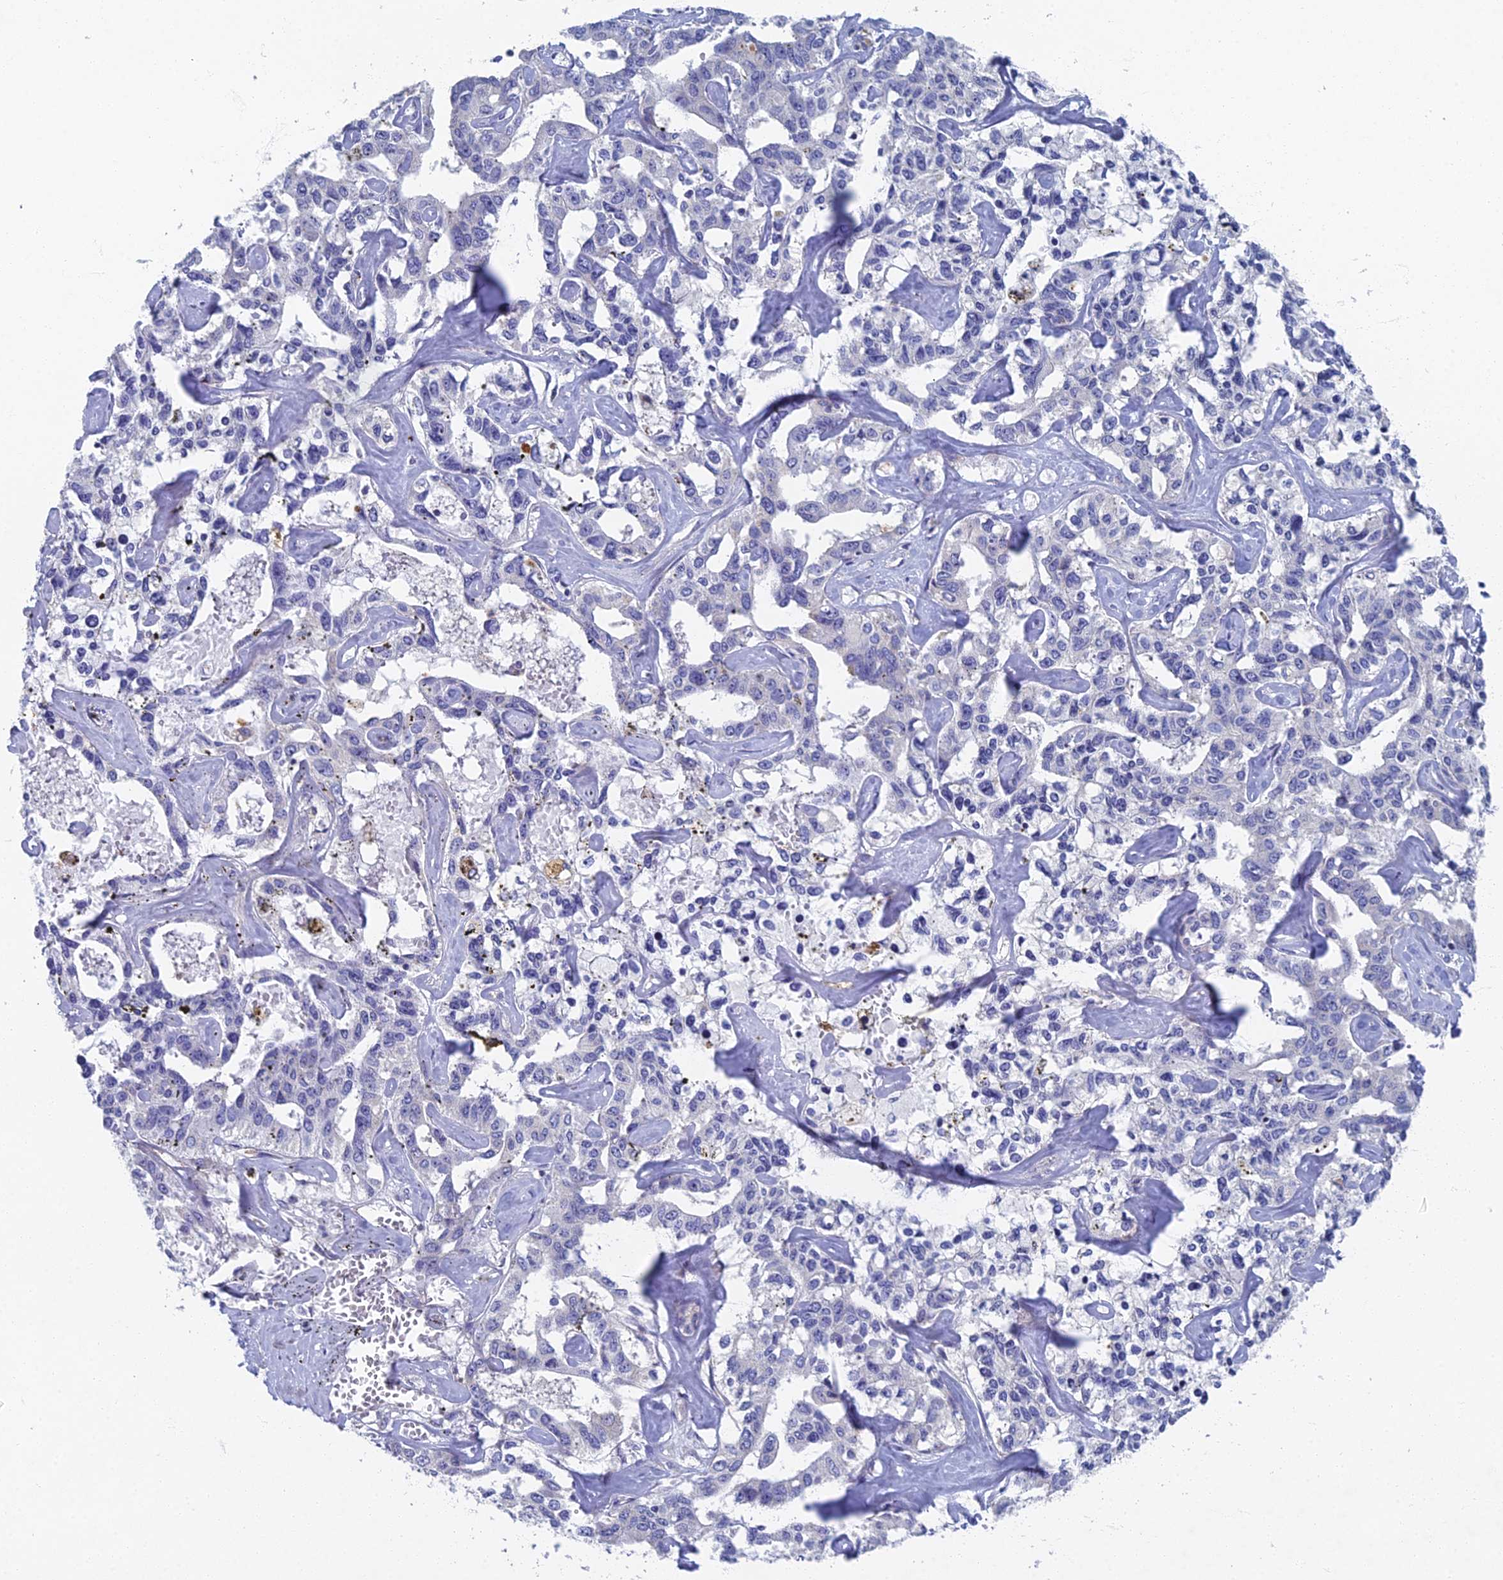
{"staining": {"intensity": "negative", "quantity": "none", "location": "none"}, "tissue": "liver cancer", "cell_type": "Tumor cells", "image_type": "cancer", "snomed": [{"axis": "morphology", "description": "Cholangiocarcinoma"}, {"axis": "topography", "description": "Liver"}], "caption": "This photomicrograph is of liver cancer (cholangiocarcinoma) stained with immunohistochemistry (IHC) to label a protein in brown with the nuclei are counter-stained blue. There is no expression in tumor cells.", "gene": "SPIN4", "patient": {"sex": "male", "age": 59}}